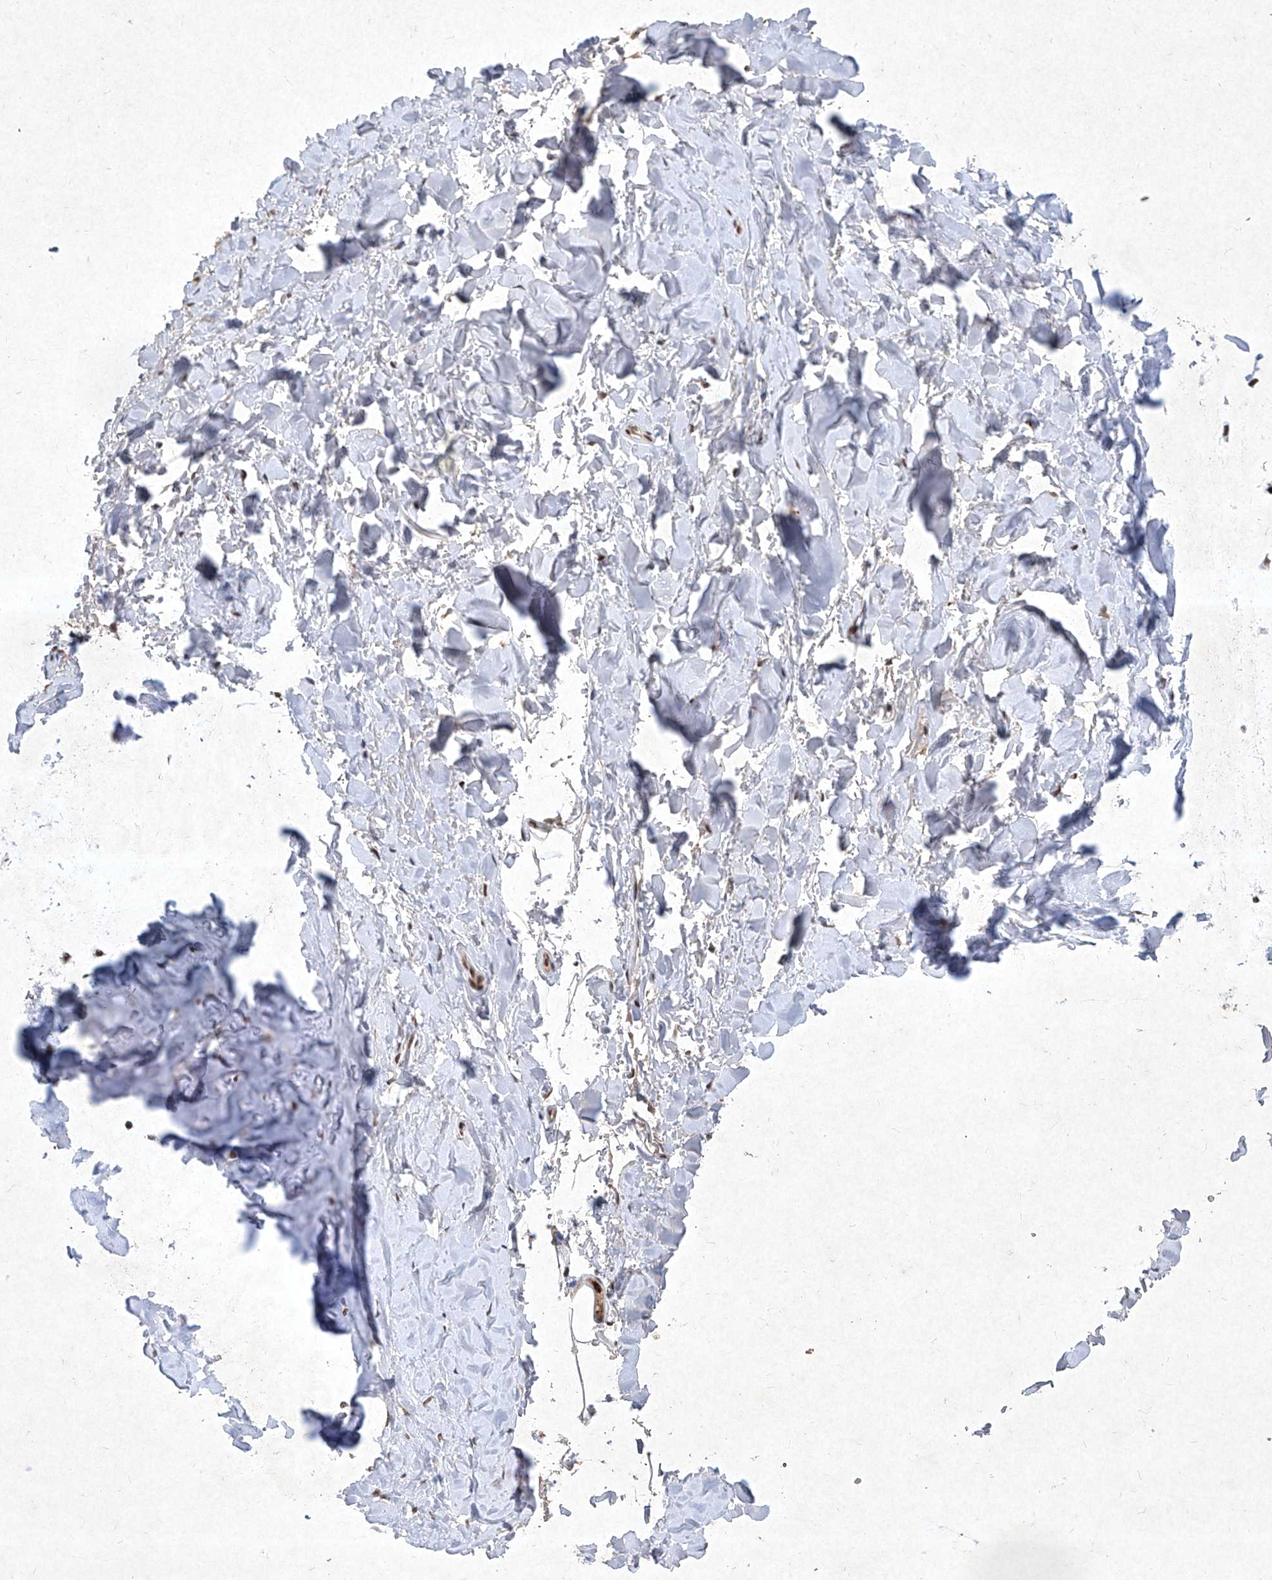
{"staining": {"intensity": "weak", "quantity": "25%-75%", "location": "cytoplasmic/membranous,nuclear"}, "tissue": "adipose tissue", "cell_type": "Adipocytes", "image_type": "normal", "snomed": [{"axis": "morphology", "description": "Normal tissue, NOS"}, {"axis": "topography", "description": "Cartilage tissue"}], "caption": "Adipocytes display low levels of weak cytoplasmic/membranous,nuclear expression in approximately 25%-75% of cells in normal adipose tissue.", "gene": "IRF2", "patient": {"sex": "female", "age": 63}}